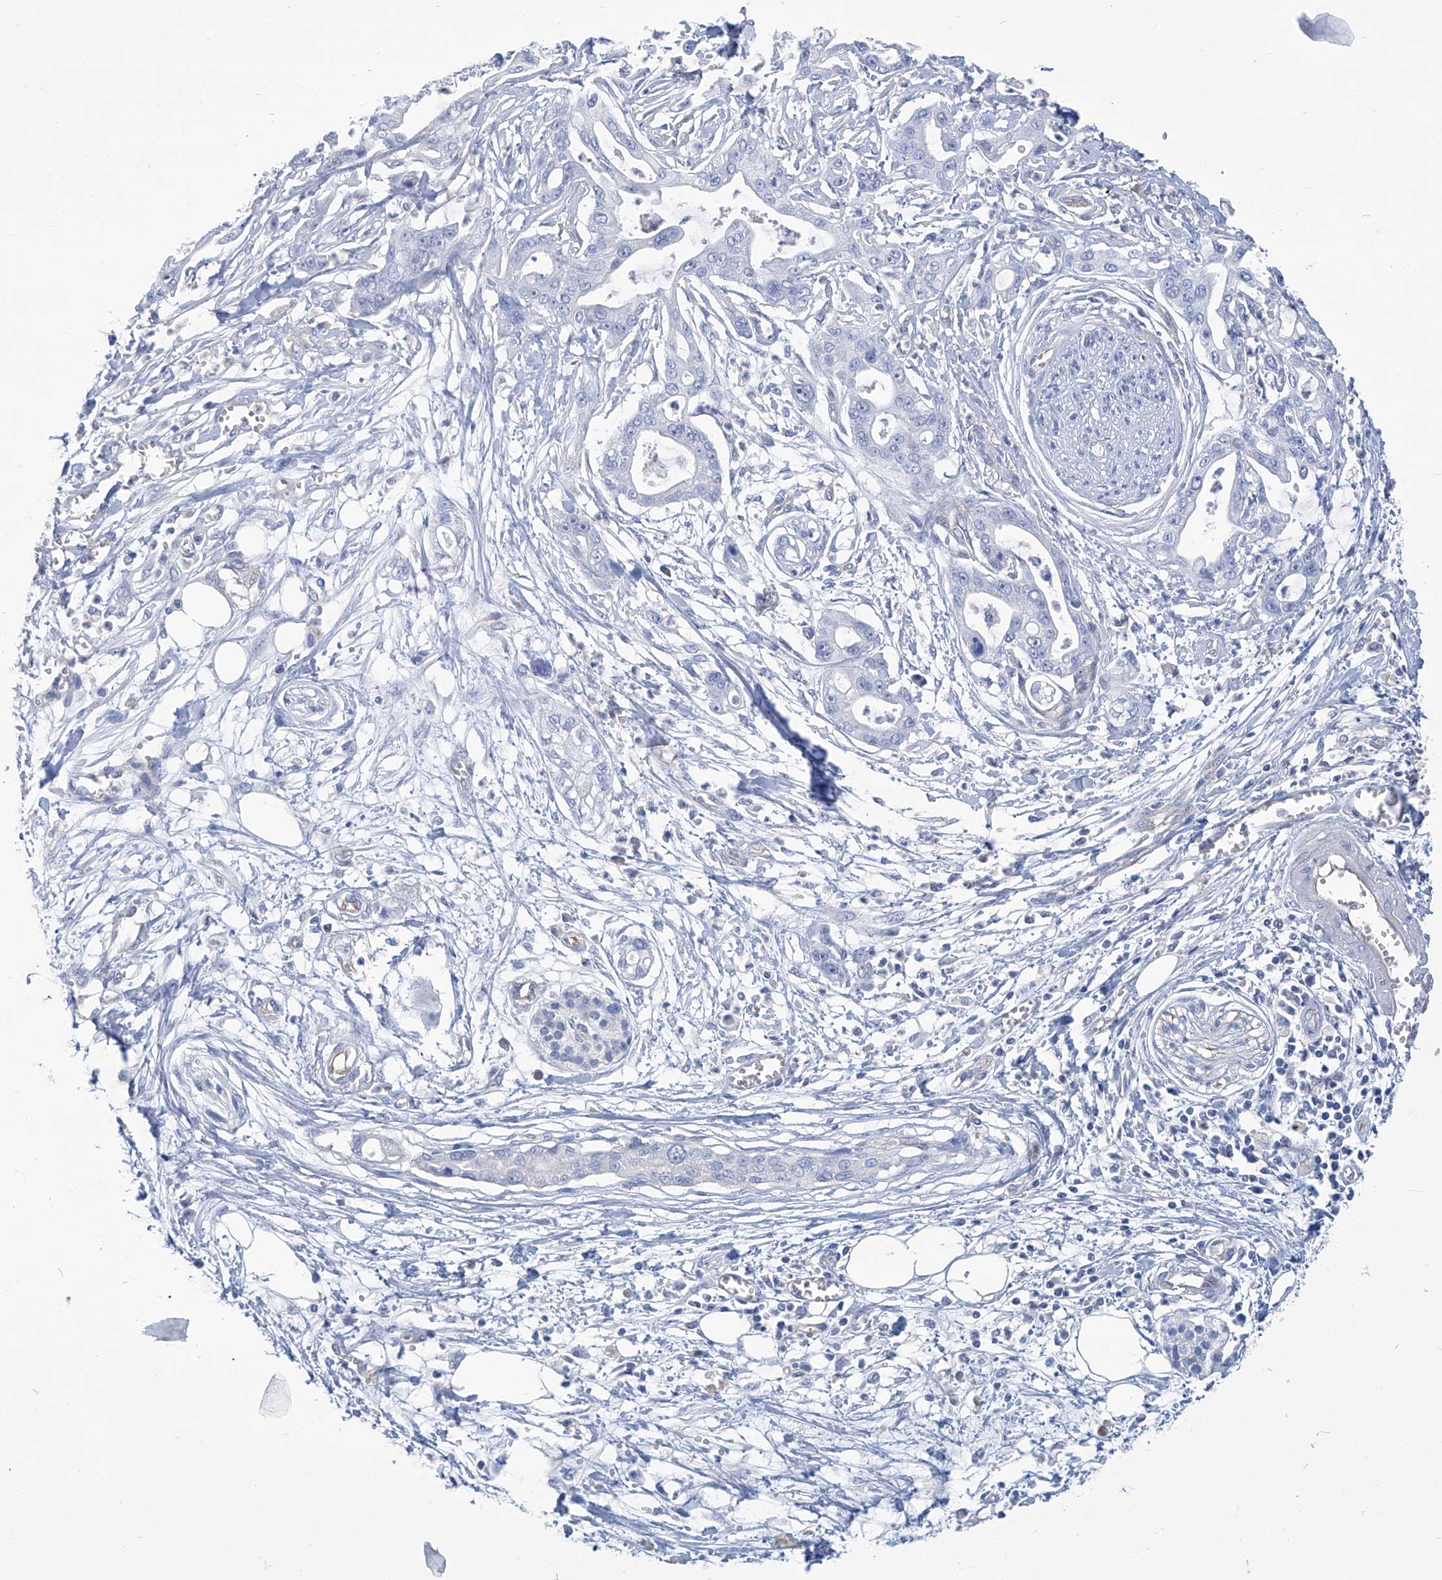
{"staining": {"intensity": "negative", "quantity": "none", "location": "none"}, "tissue": "pancreatic cancer", "cell_type": "Tumor cells", "image_type": "cancer", "snomed": [{"axis": "morphology", "description": "Adenocarcinoma, NOS"}, {"axis": "topography", "description": "Pancreas"}], "caption": "Immunohistochemical staining of human pancreatic cancer exhibits no significant staining in tumor cells.", "gene": "PFKL", "patient": {"sex": "male", "age": 68}}